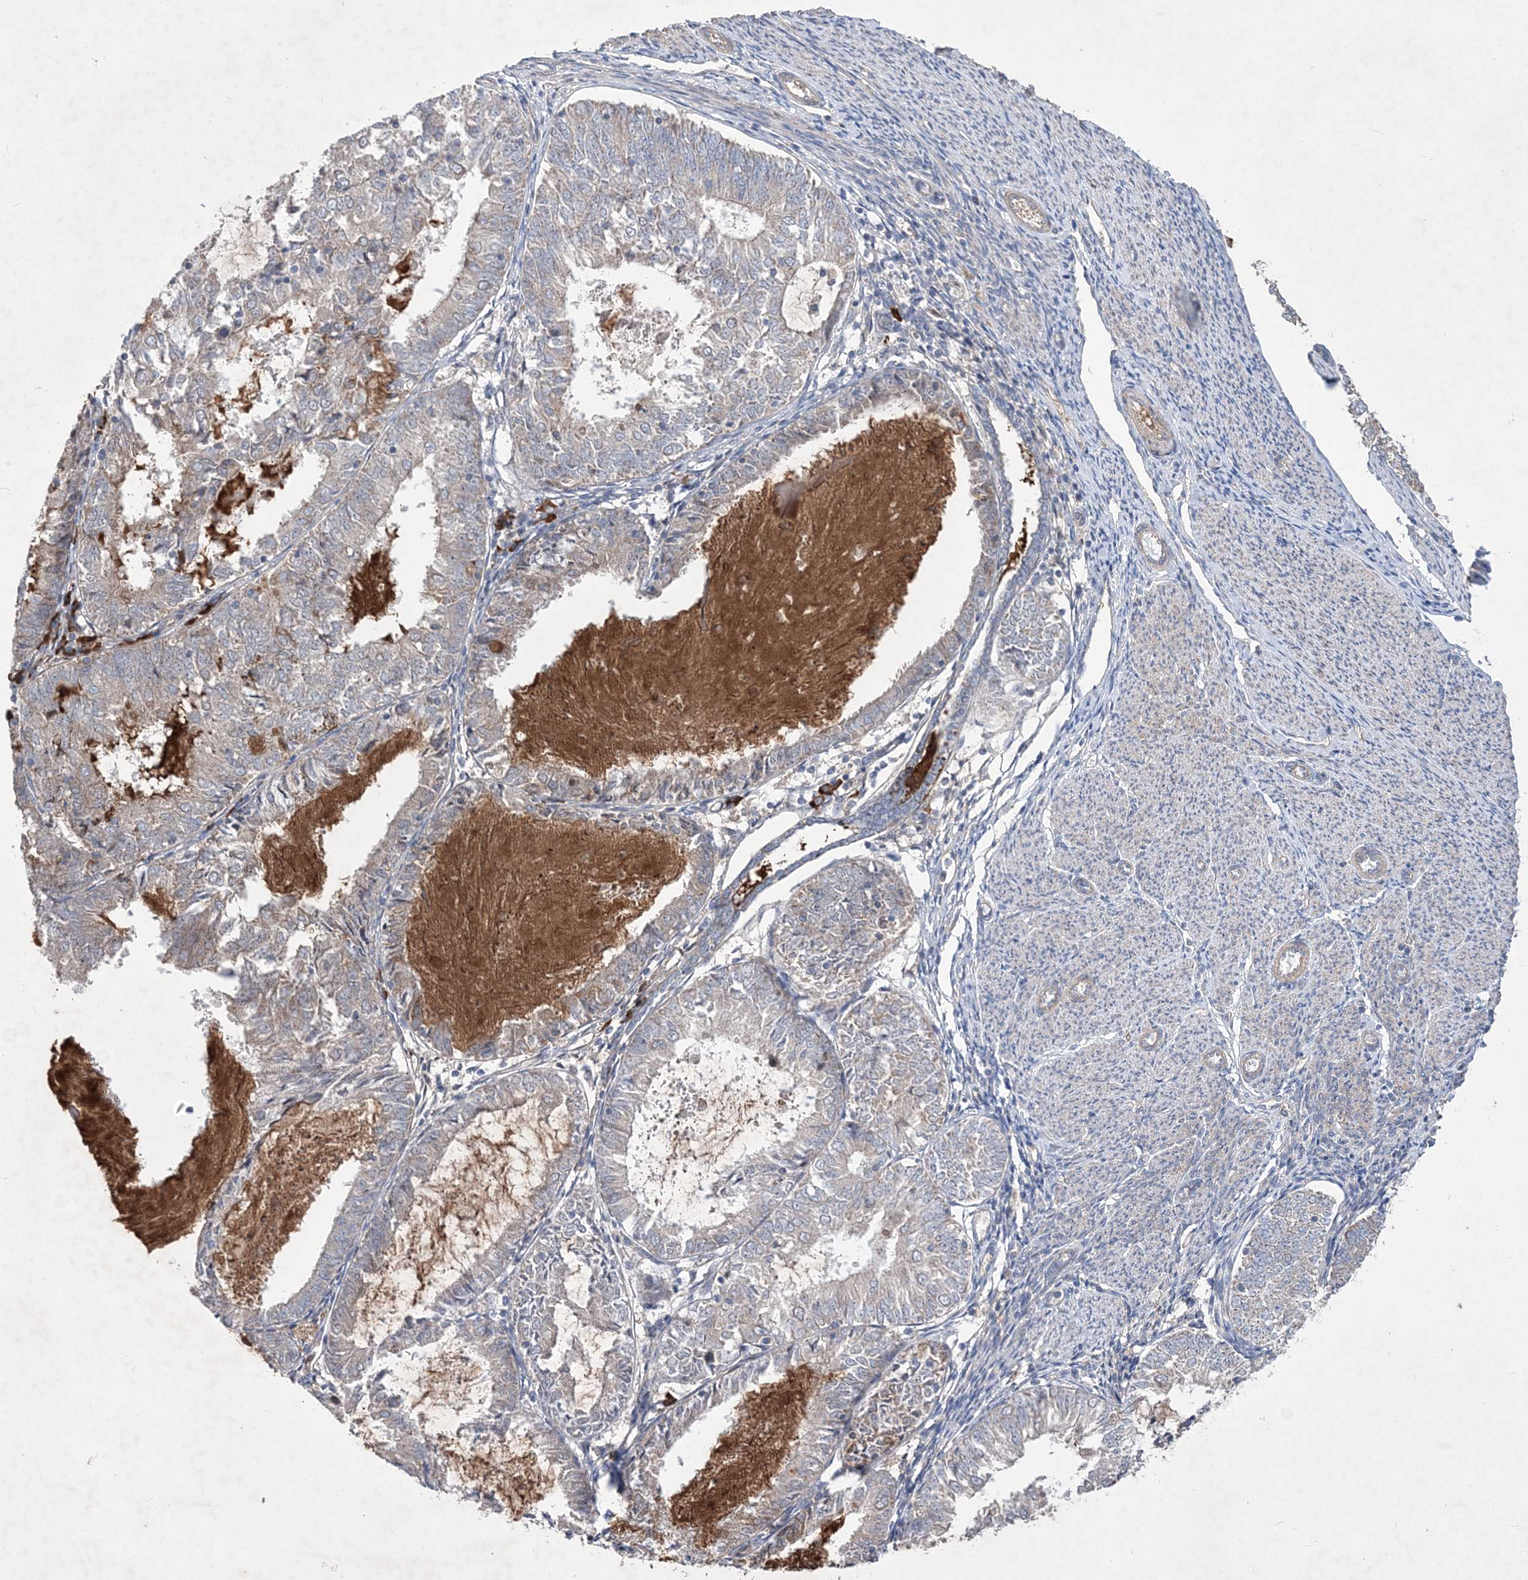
{"staining": {"intensity": "weak", "quantity": "<25%", "location": "cytoplasmic/membranous"}, "tissue": "endometrial cancer", "cell_type": "Tumor cells", "image_type": "cancer", "snomed": [{"axis": "morphology", "description": "Adenocarcinoma, NOS"}, {"axis": "topography", "description": "Endometrium"}], "caption": "IHC of endometrial cancer reveals no staining in tumor cells. (IHC, brightfield microscopy, high magnification).", "gene": "MTRF1L", "patient": {"sex": "female", "age": 57}}